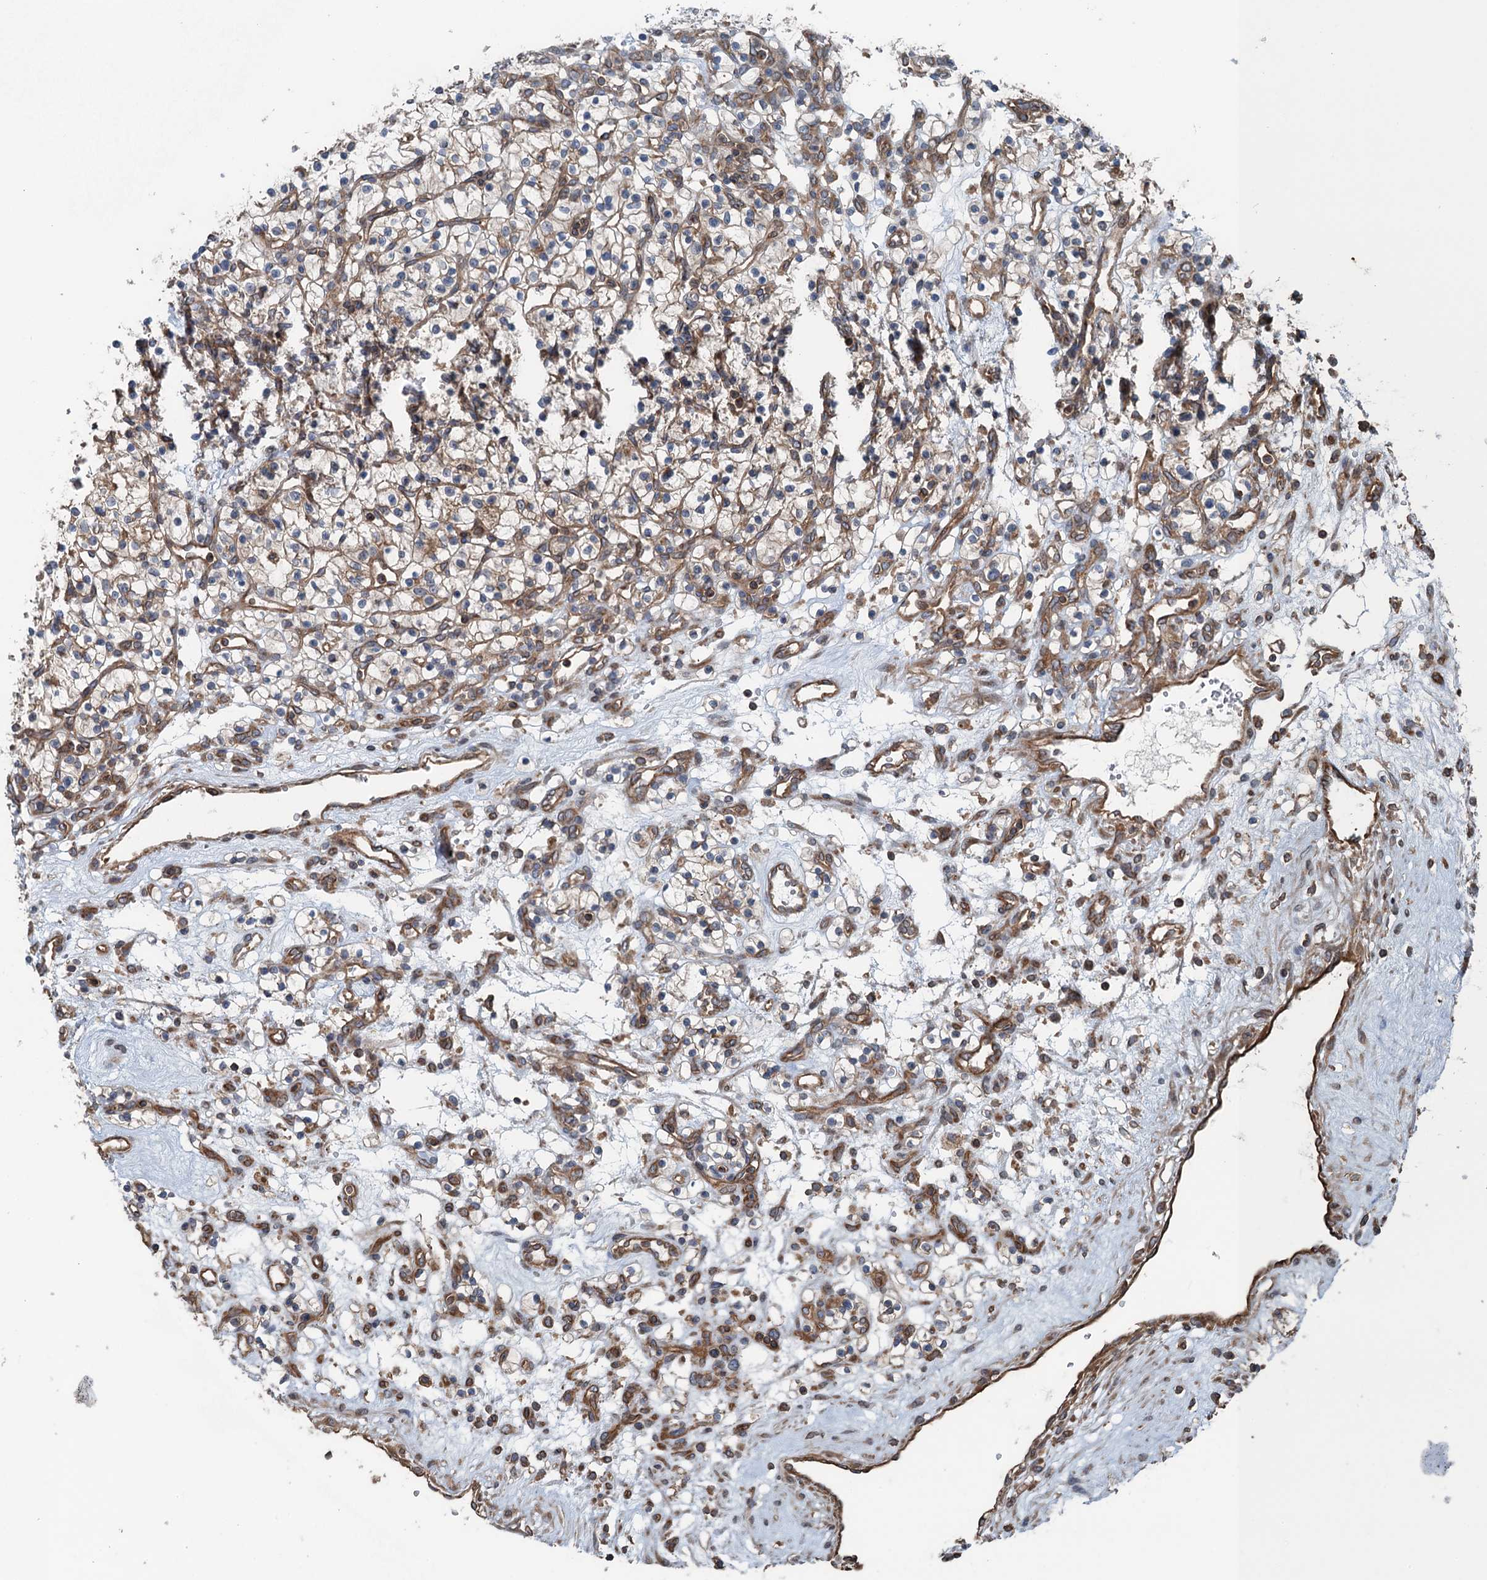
{"staining": {"intensity": "weak", "quantity": "<25%", "location": "cytoplasmic/membranous"}, "tissue": "renal cancer", "cell_type": "Tumor cells", "image_type": "cancer", "snomed": [{"axis": "morphology", "description": "Adenocarcinoma, NOS"}, {"axis": "topography", "description": "Kidney"}], "caption": "Tumor cells are negative for brown protein staining in renal cancer (adenocarcinoma). (Brightfield microscopy of DAB immunohistochemistry at high magnification).", "gene": "TRAPPC8", "patient": {"sex": "female", "age": 57}}